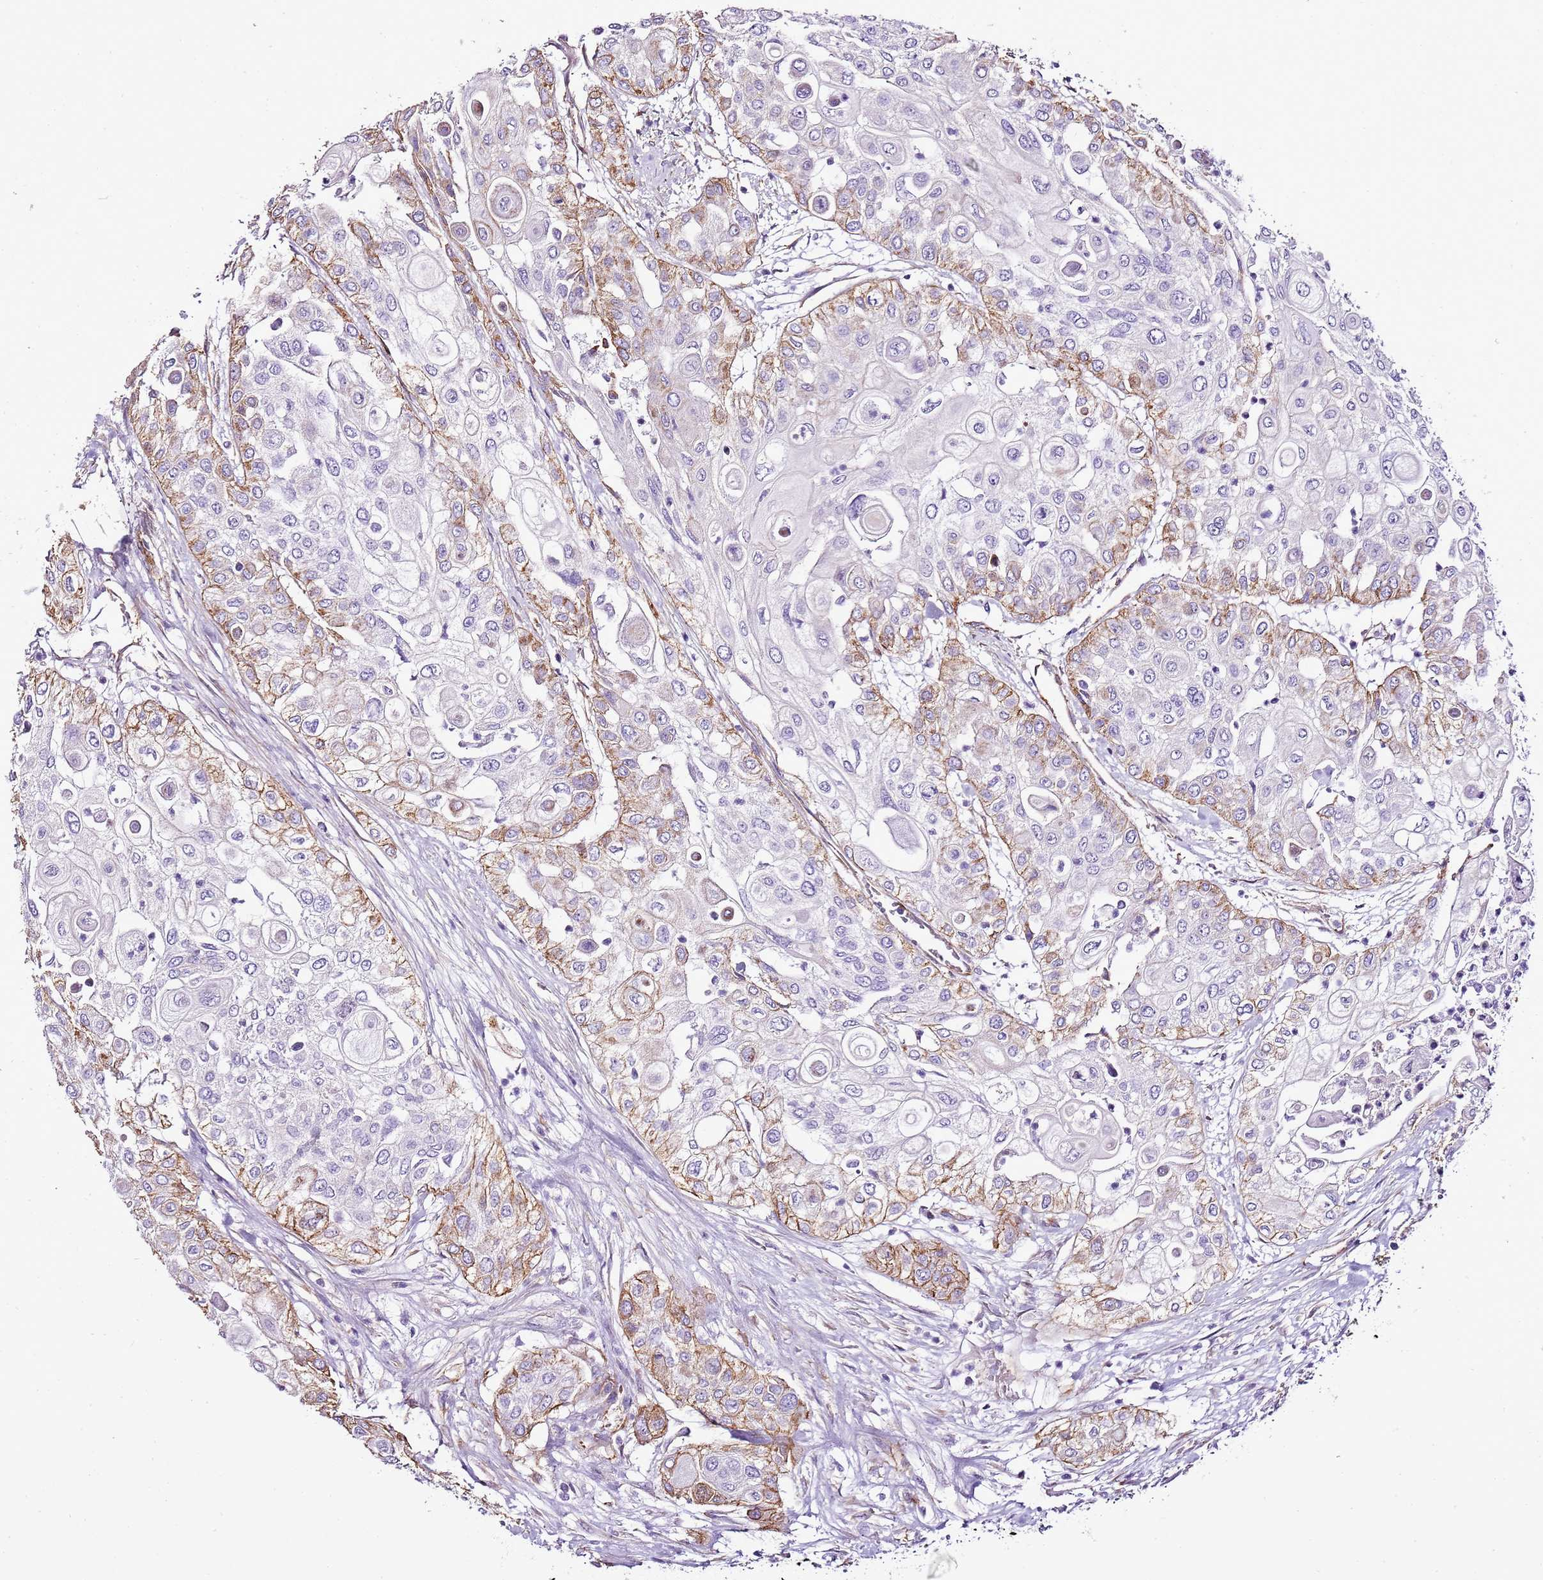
{"staining": {"intensity": "moderate", "quantity": "25%-75%", "location": "cytoplasmic/membranous"}, "tissue": "urothelial cancer", "cell_type": "Tumor cells", "image_type": "cancer", "snomed": [{"axis": "morphology", "description": "Urothelial carcinoma, High grade"}, {"axis": "topography", "description": "Urinary bladder"}], "caption": "High-grade urothelial carcinoma stained with DAB (3,3'-diaminobenzidine) IHC shows medium levels of moderate cytoplasmic/membranous expression in approximately 25%-75% of tumor cells.", "gene": "CTDSPL", "patient": {"sex": "female", "age": 79}}